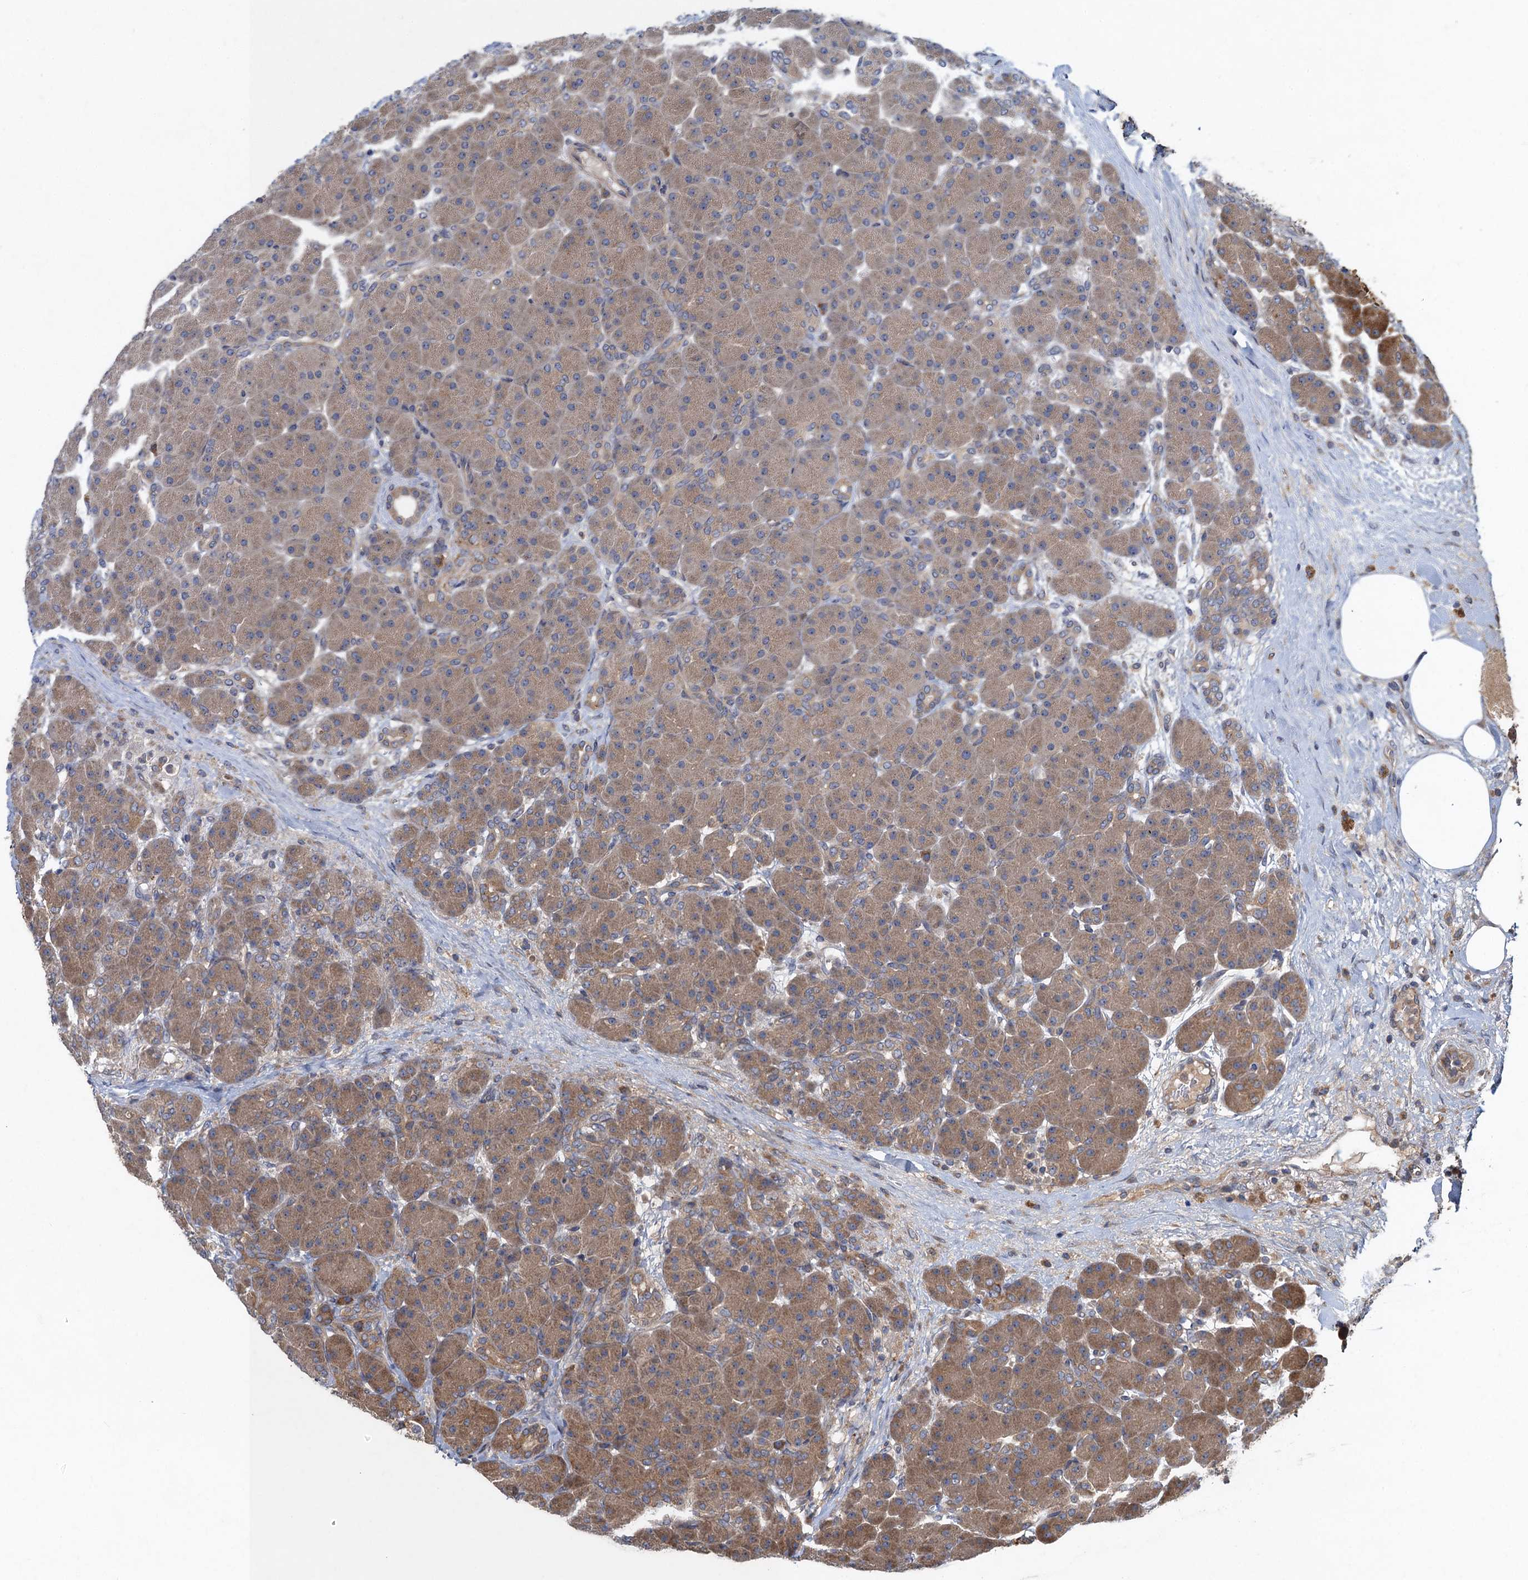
{"staining": {"intensity": "moderate", "quantity": ">75%", "location": "cytoplasmic/membranous"}, "tissue": "pancreas", "cell_type": "Exocrine glandular cells", "image_type": "normal", "snomed": [{"axis": "morphology", "description": "Normal tissue, NOS"}, {"axis": "topography", "description": "Pancreas"}], "caption": "An image of pancreas stained for a protein shows moderate cytoplasmic/membranous brown staining in exocrine glandular cells. (Stains: DAB in brown, nuclei in blue, Microscopy: brightfield microscopy at high magnification).", "gene": "SNAP29", "patient": {"sex": "male", "age": 66}}